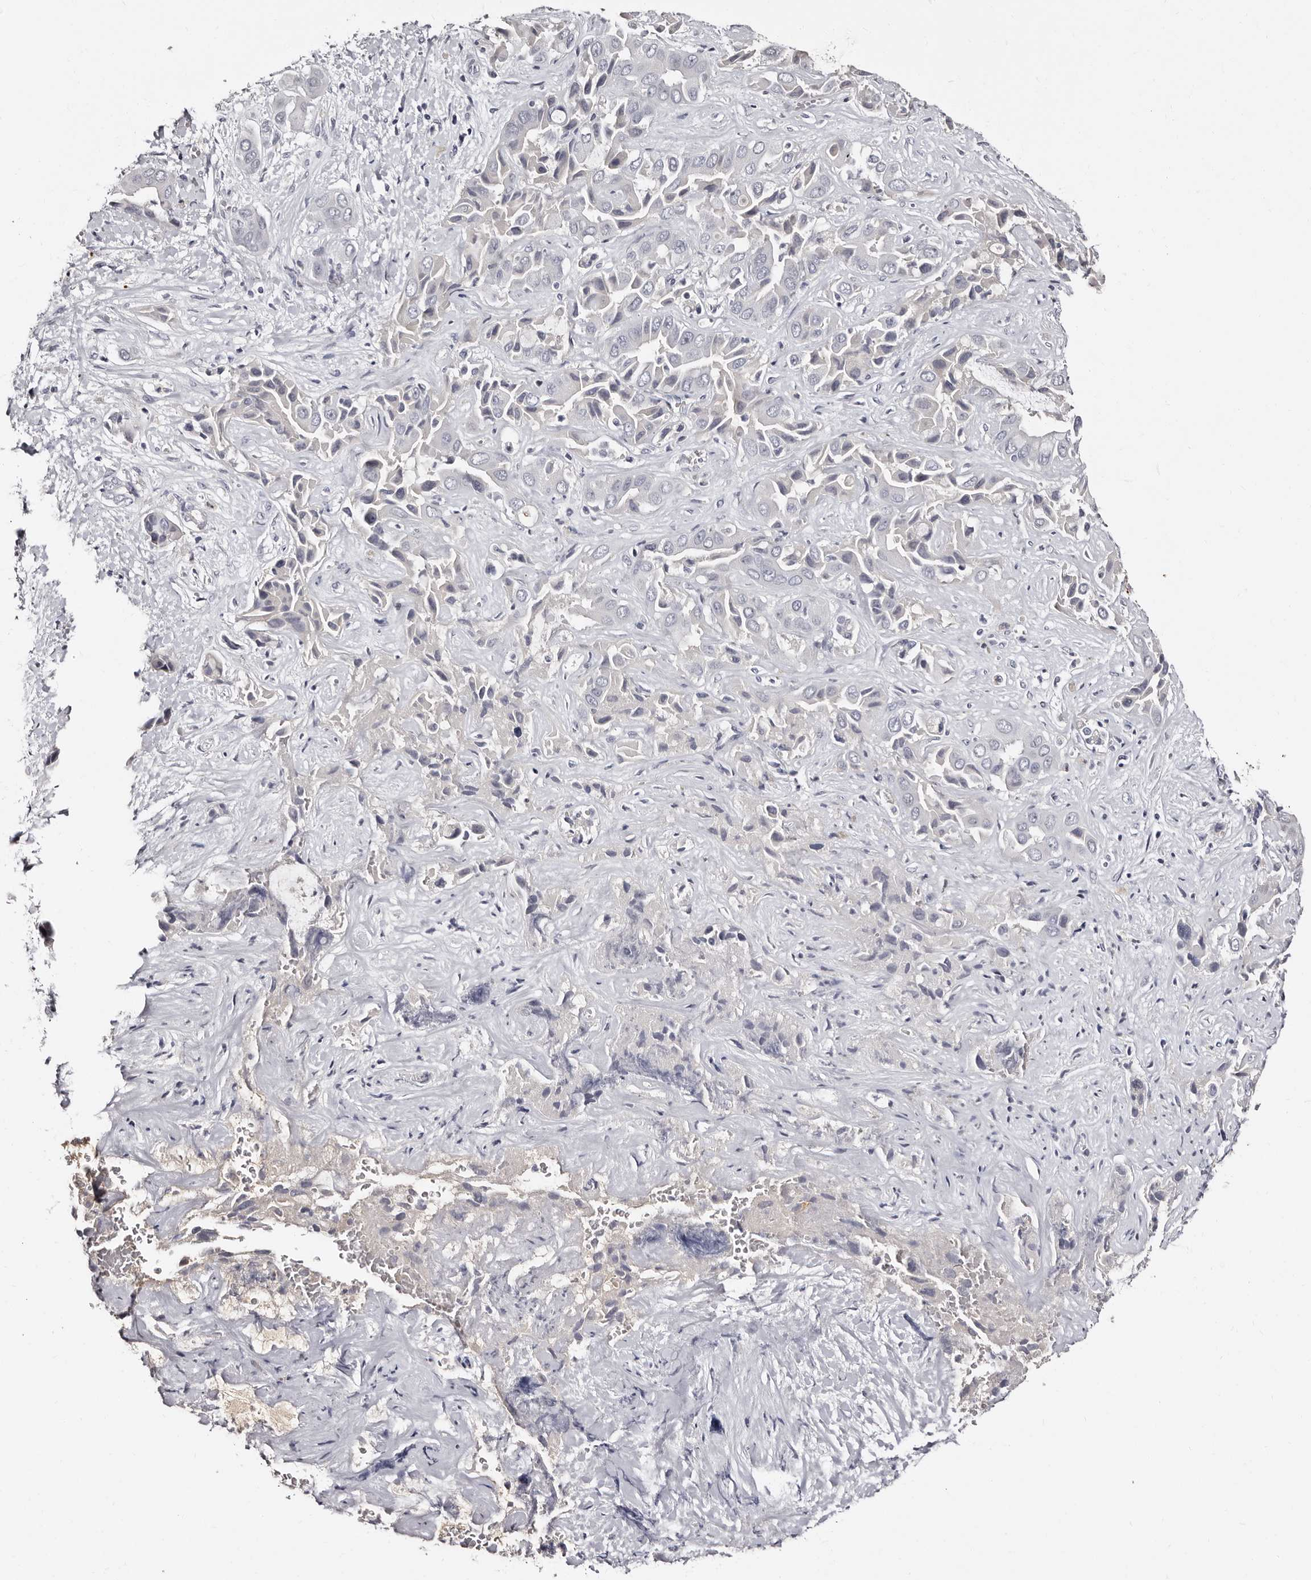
{"staining": {"intensity": "negative", "quantity": "none", "location": "none"}, "tissue": "liver cancer", "cell_type": "Tumor cells", "image_type": "cancer", "snomed": [{"axis": "morphology", "description": "Cholangiocarcinoma"}, {"axis": "topography", "description": "Liver"}], "caption": "Human cholangiocarcinoma (liver) stained for a protein using immunohistochemistry (IHC) reveals no expression in tumor cells.", "gene": "TBC1D22B", "patient": {"sex": "female", "age": 52}}